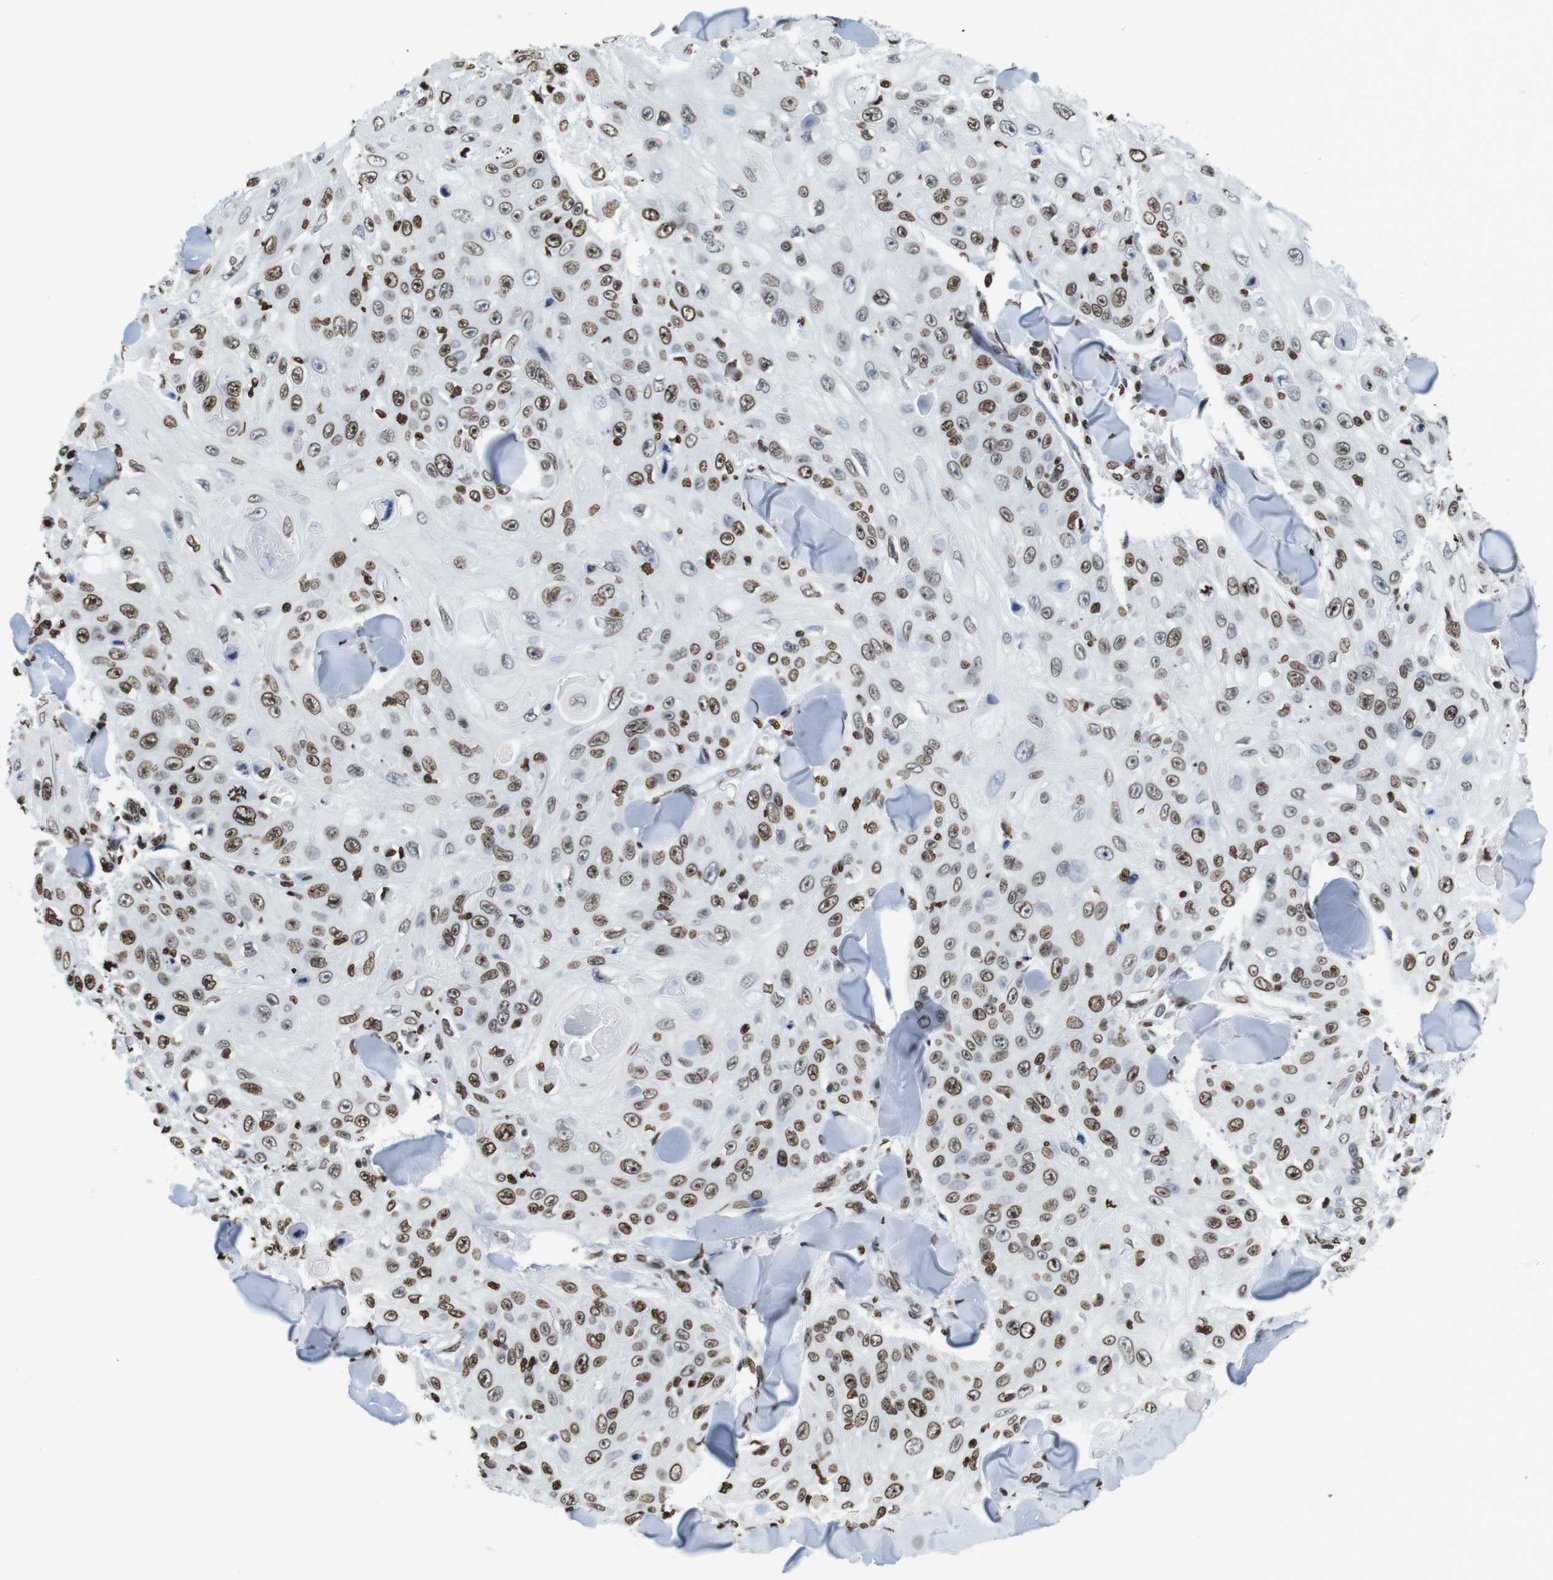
{"staining": {"intensity": "moderate", "quantity": ">75%", "location": "nuclear"}, "tissue": "skin cancer", "cell_type": "Tumor cells", "image_type": "cancer", "snomed": [{"axis": "morphology", "description": "Squamous cell carcinoma, NOS"}, {"axis": "topography", "description": "Skin"}], "caption": "Approximately >75% of tumor cells in human skin cancer (squamous cell carcinoma) demonstrate moderate nuclear protein positivity as visualized by brown immunohistochemical staining.", "gene": "BSX", "patient": {"sex": "male", "age": 86}}